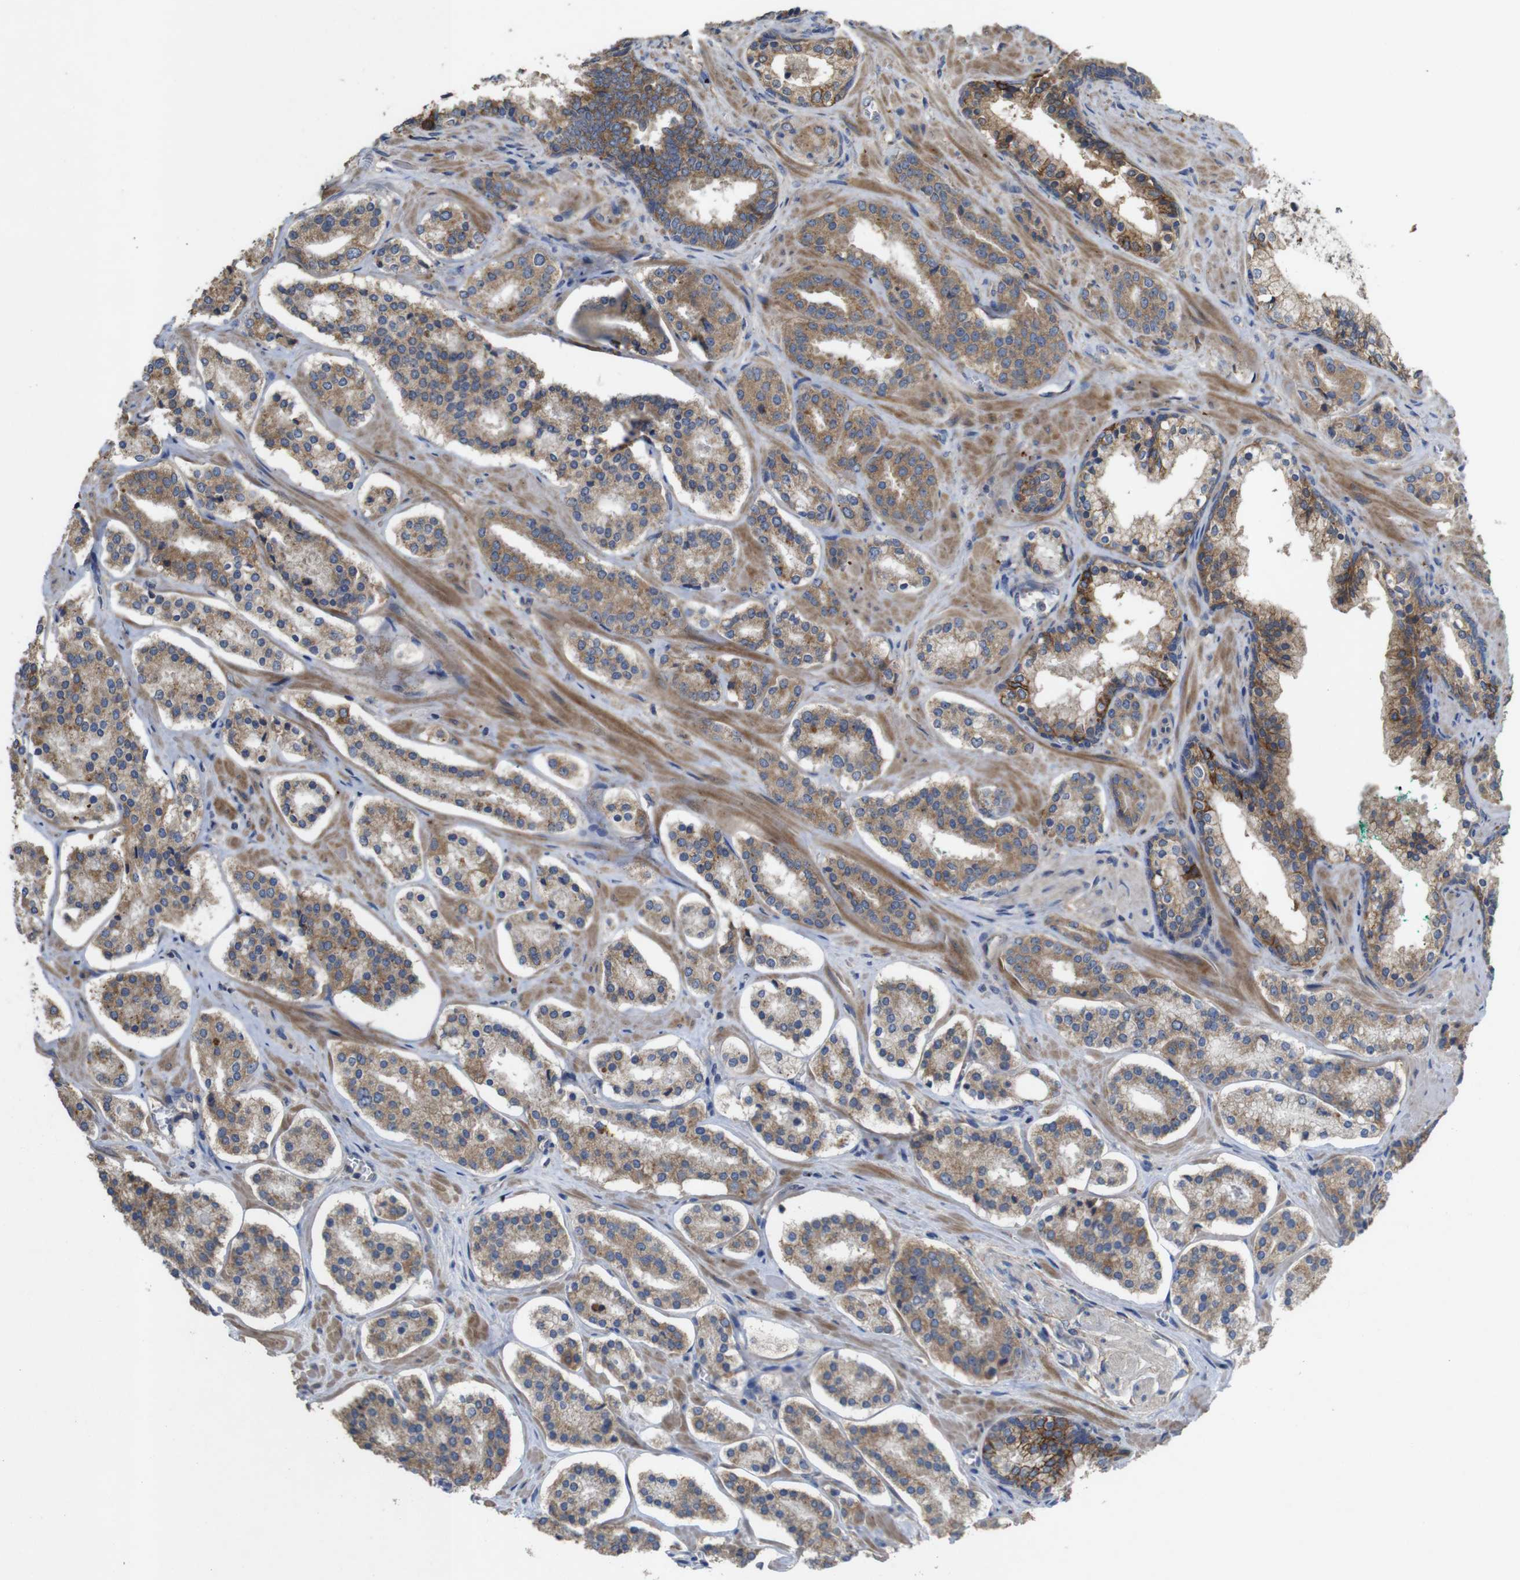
{"staining": {"intensity": "moderate", "quantity": ">75%", "location": "cytoplasmic/membranous"}, "tissue": "prostate cancer", "cell_type": "Tumor cells", "image_type": "cancer", "snomed": [{"axis": "morphology", "description": "Adenocarcinoma, High grade"}, {"axis": "topography", "description": "Prostate"}], "caption": "Human prostate cancer stained for a protein (brown) reveals moderate cytoplasmic/membranous positive positivity in about >75% of tumor cells.", "gene": "KCNS3", "patient": {"sex": "male", "age": 60}}